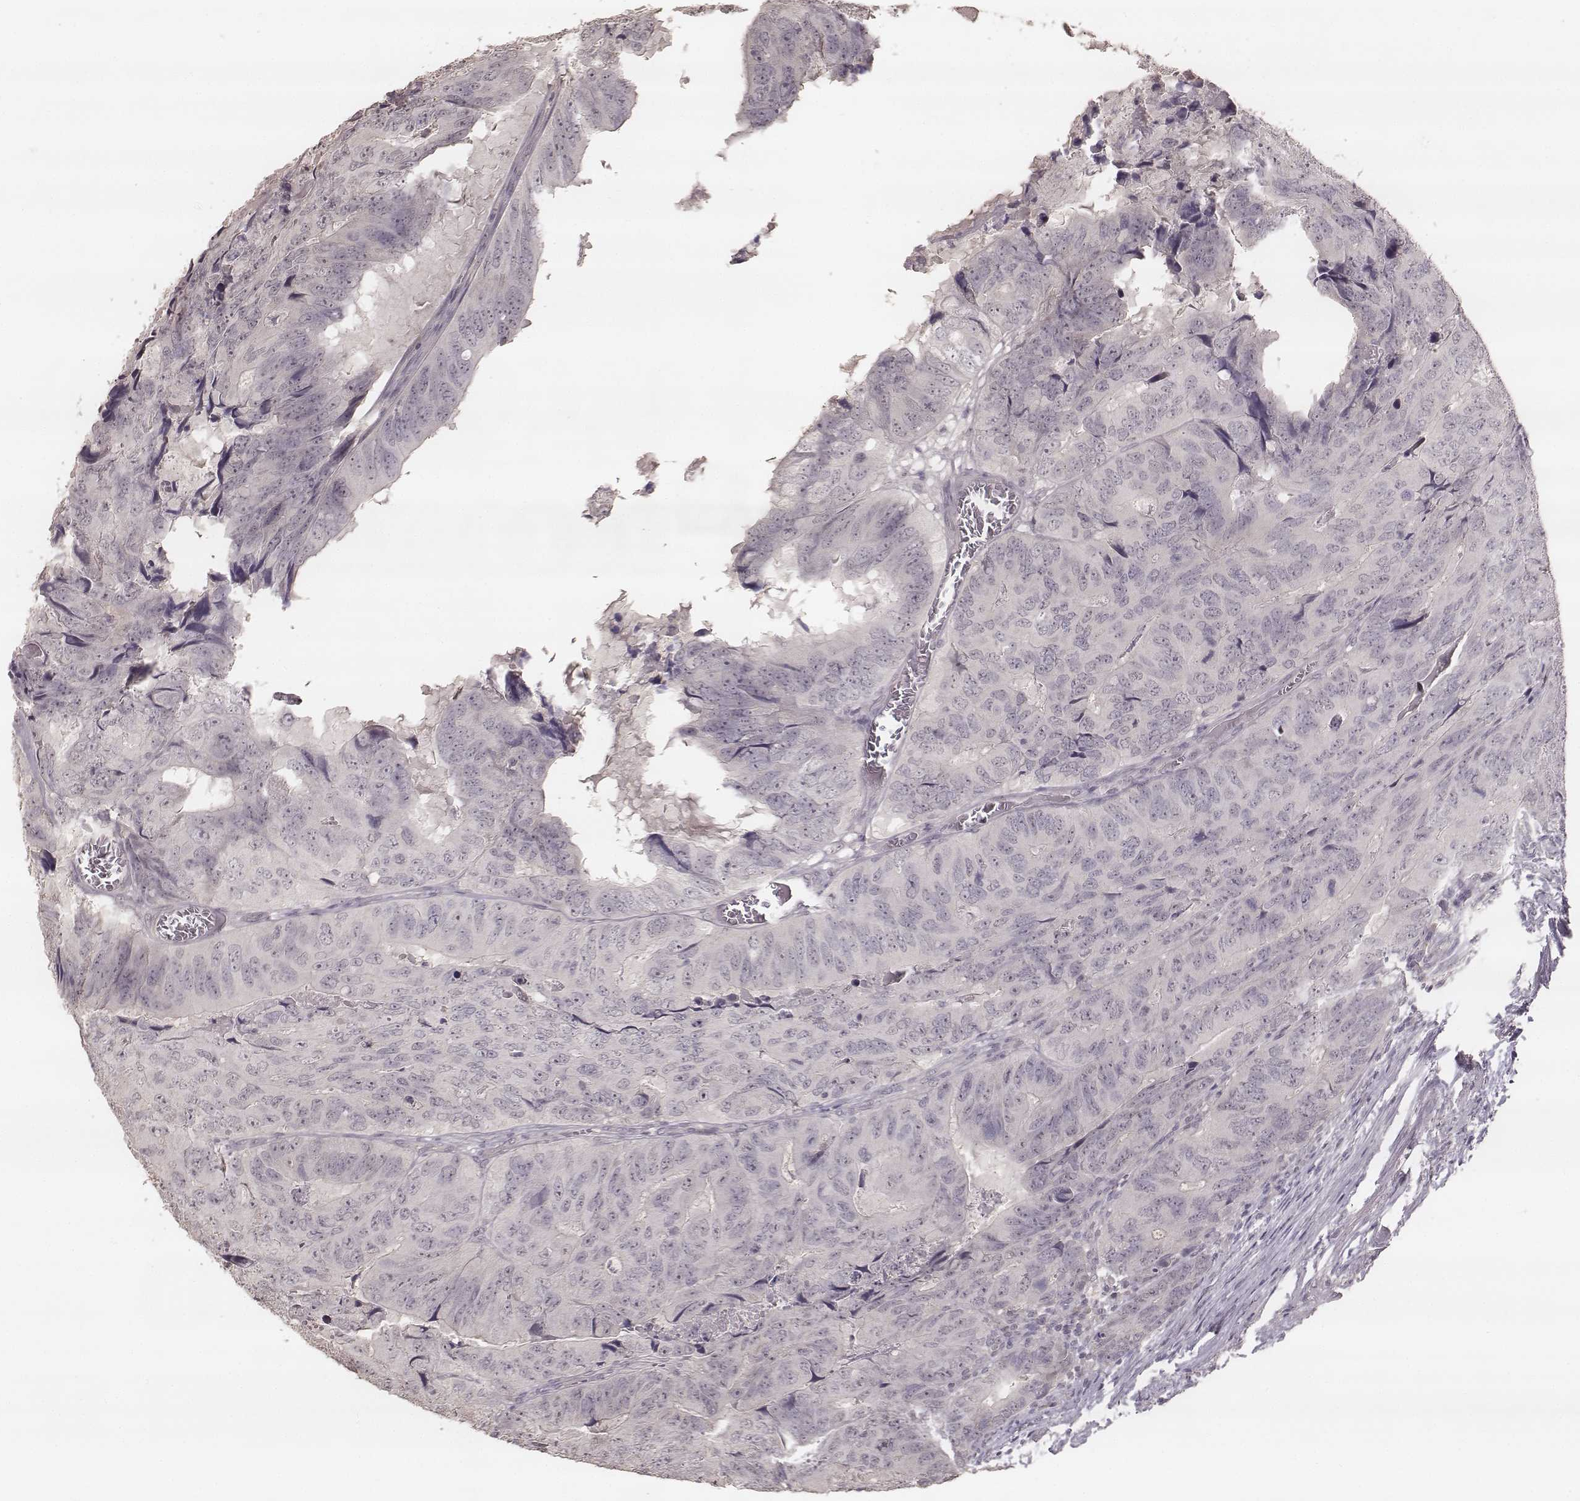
{"staining": {"intensity": "negative", "quantity": "none", "location": "none"}, "tissue": "colorectal cancer", "cell_type": "Tumor cells", "image_type": "cancer", "snomed": [{"axis": "morphology", "description": "Adenocarcinoma, NOS"}, {"axis": "topography", "description": "Colon"}], "caption": "This is an immunohistochemistry photomicrograph of human colorectal cancer (adenocarcinoma). There is no positivity in tumor cells.", "gene": "LY6K", "patient": {"sex": "male", "age": 79}}